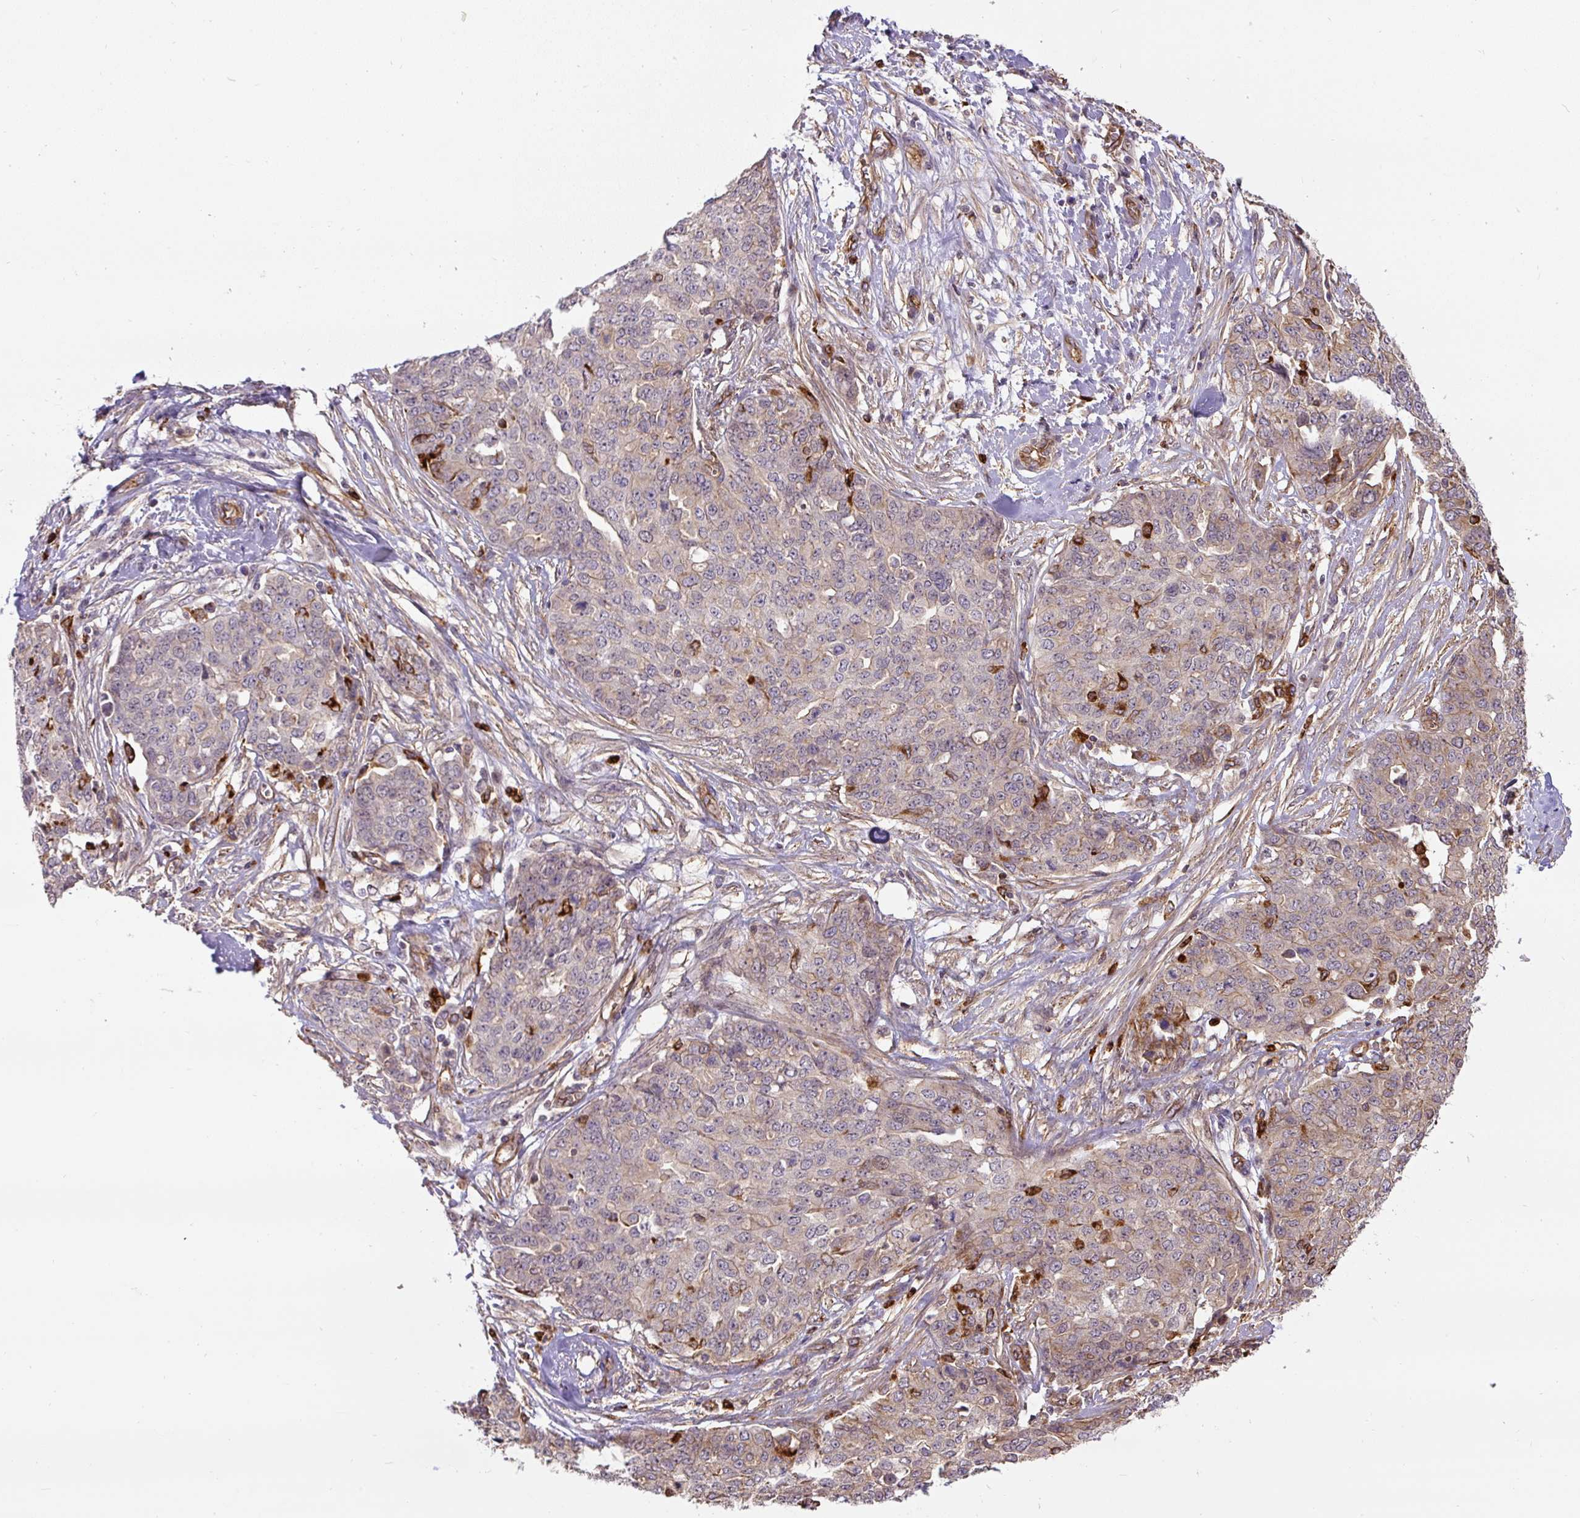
{"staining": {"intensity": "weak", "quantity": "<25%", "location": "cytoplasmic/membranous"}, "tissue": "ovarian cancer", "cell_type": "Tumor cells", "image_type": "cancer", "snomed": [{"axis": "morphology", "description": "Cystadenocarcinoma, serous, NOS"}, {"axis": "topography", "description": "Soft tissue"}, {"axis": "topography", "description": "Ovary"}], "caption": "Ovarian cancer stained for a protein using immunohistochemistry (IHC) reveals no staining tumor cells.", "gene": "B3GALT5", "patient": {"sex": "female", "age": 57}}